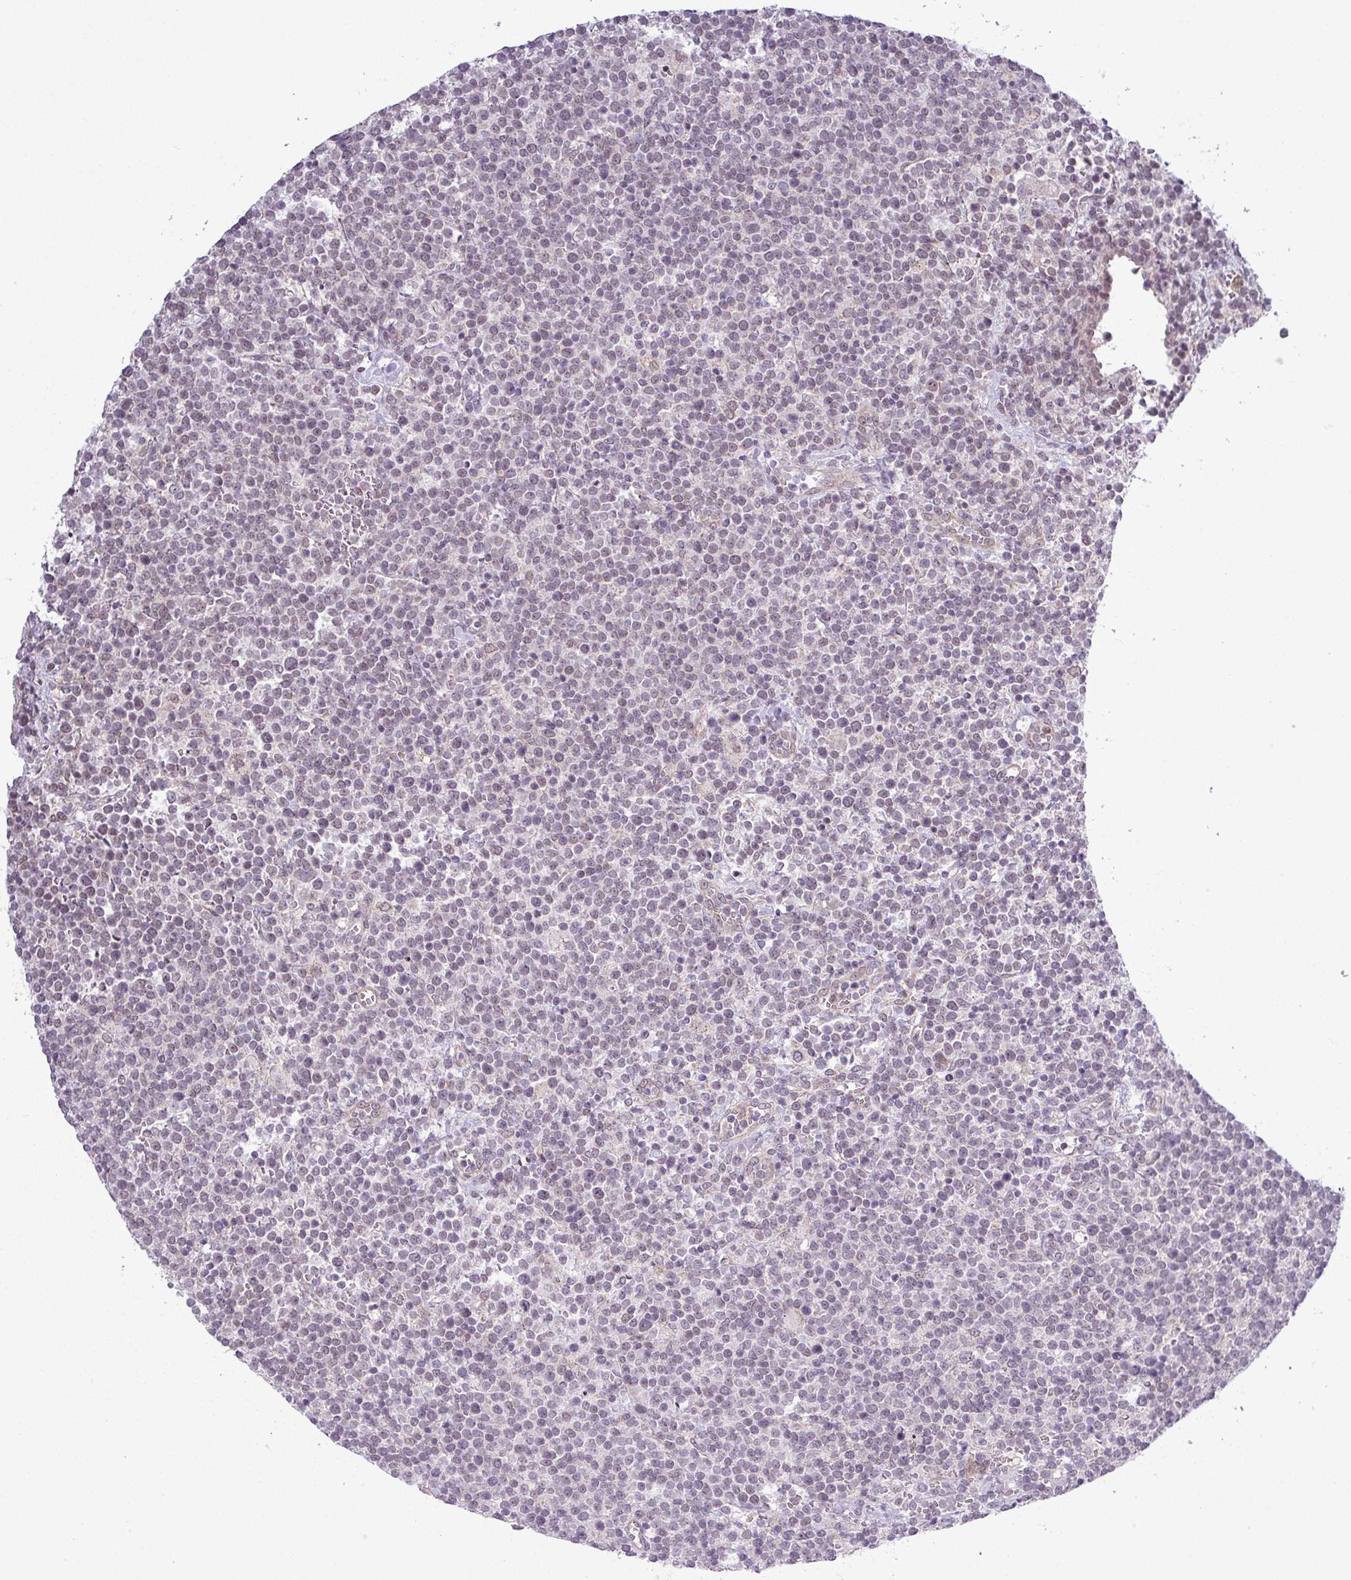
{"staining": {"intensity": "weak", "quantity": "25%-75%", "location": "nuclear"}, "tissue": "lymphoma", "cell_type": "Tumor cells", "image_type": "cancer", "snomed": [{"axis": "morphology", "description": "Malignant lymphoma, non-Hodgkin's type, High grade"}, {"axis": "topography", "description": "Lymph node"}], "caption": "Immunohistochemical staining of lymphoma exhibits low levels of weak nuclear positivity in about 25%-75% of tumor cells. (DAB IHC, brown staining for protein, blue staining for nuclei).", "gene": "ZNF217", "patient": {"sex": "male", "age": 61}}